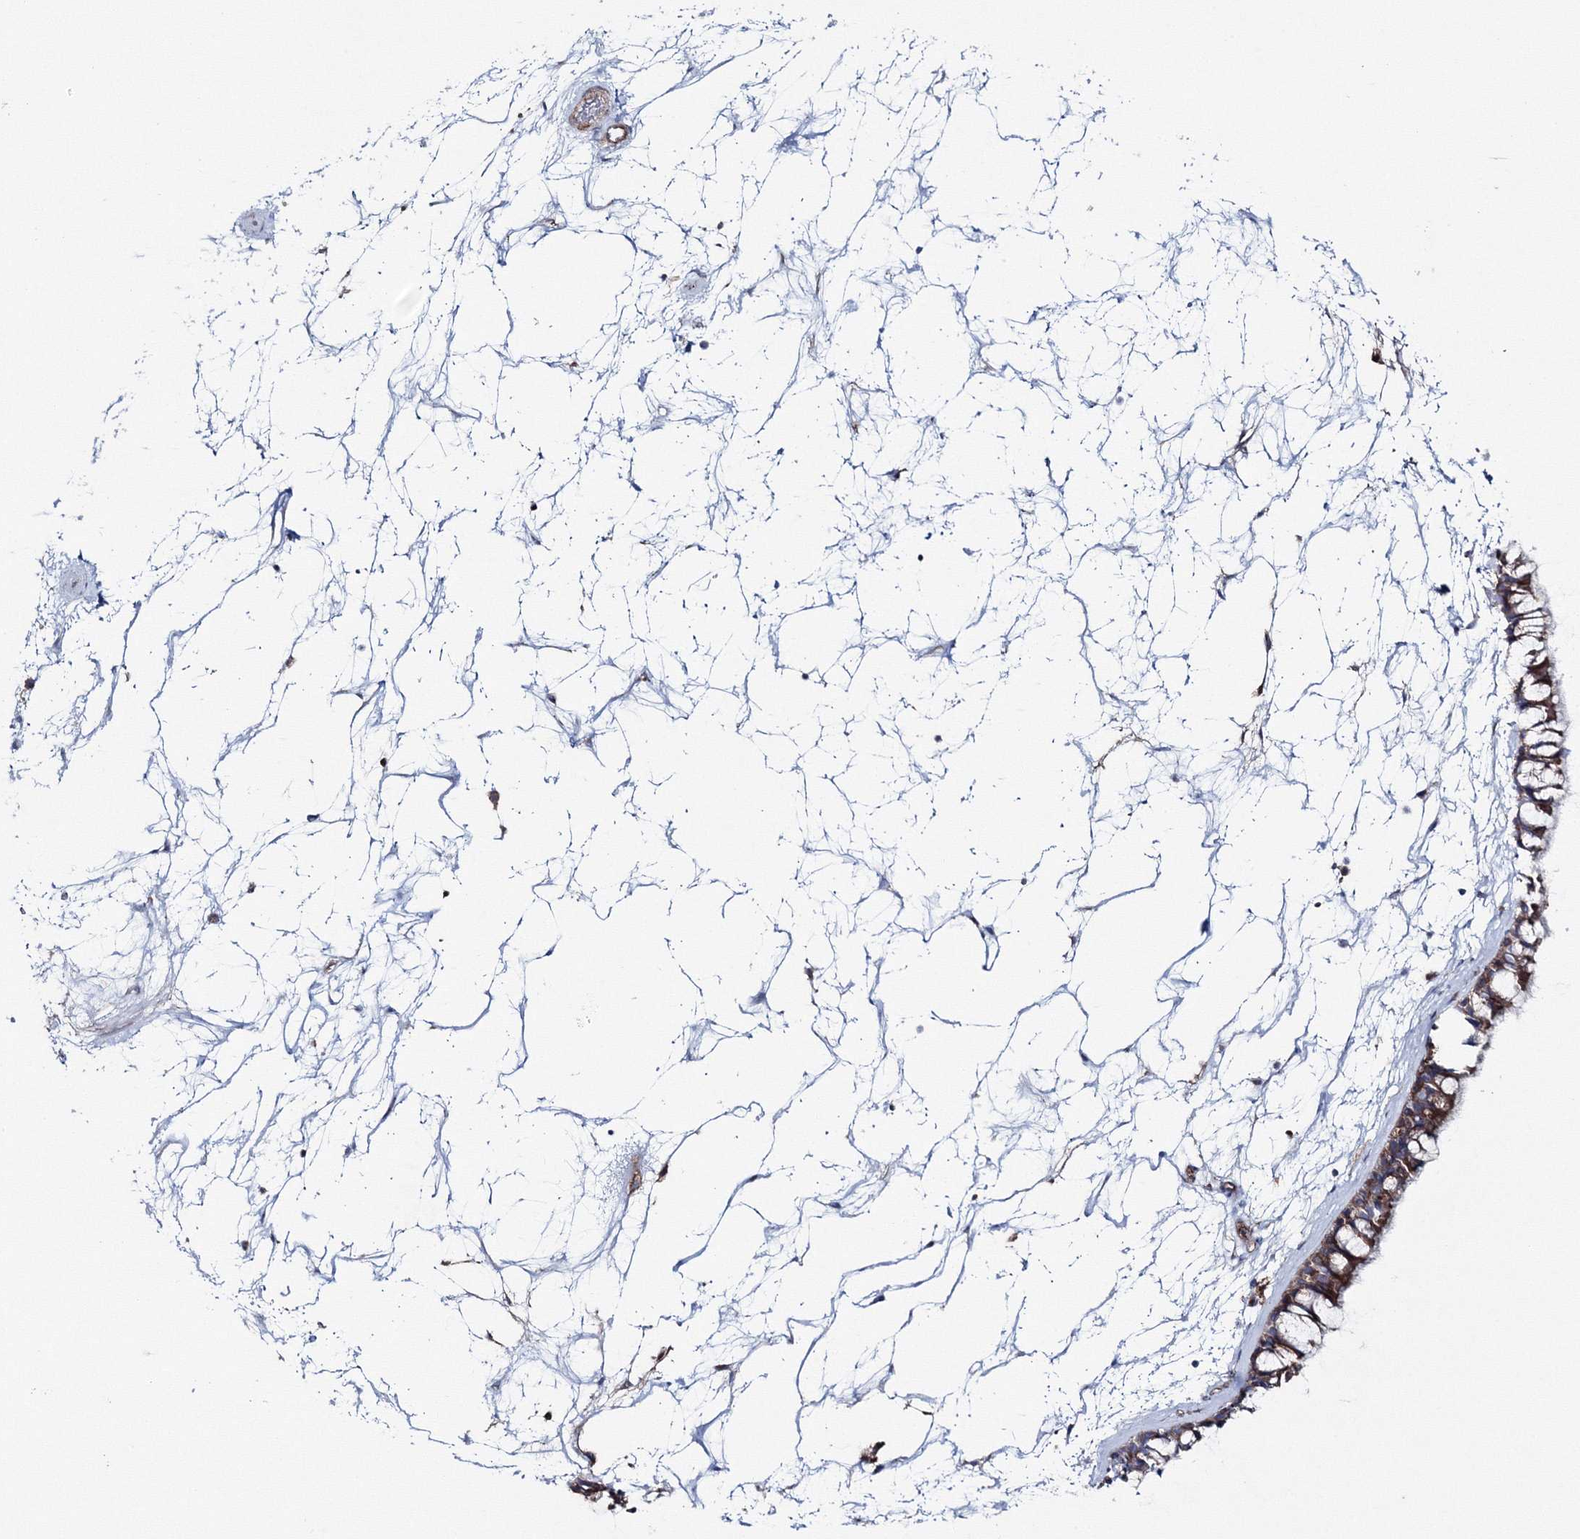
{"staining": {"intensity": "moderate", "quantity": ">75%", "location": "cytoplasmic/membranous"}, "tissue": "nasopharynx", "cell_type": "Respiratory epithelial cells", "image_type": "normal", "snomed": [{"axis": "morphology", "description": "Normal tissue, NOS"}, {"axis": "topography", "description": "Nasopharynx"}], "caption": "IHC (DAB (3,3'-diaminobenzidine)) staining of normal human nasopharynx exhibits moderate cytoplasmic/membranous protein staining in approximately >75% of respiratory epithelial cells.", "gene": "GGA2", "patient": {"sex": "male", "age": 64}}